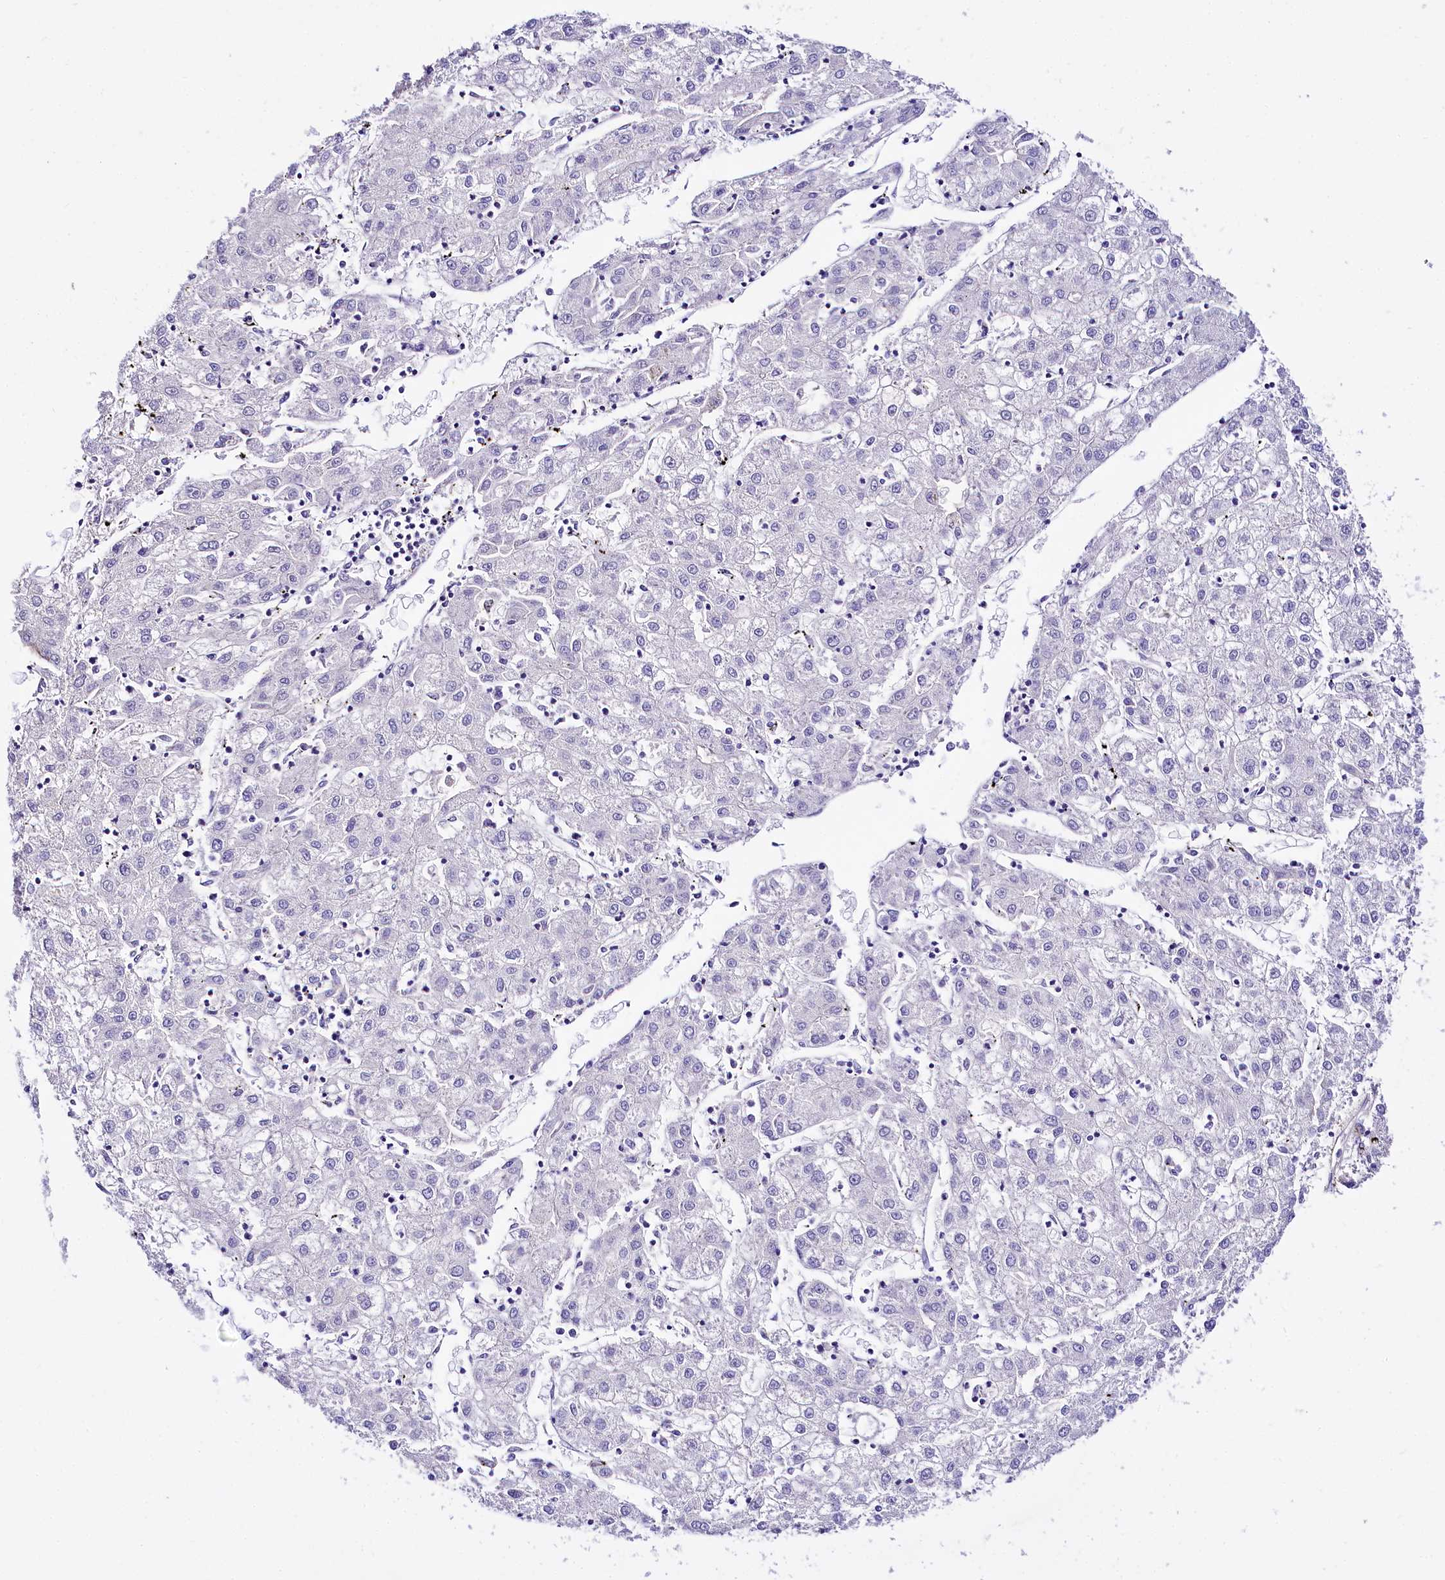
{"staining": {"intensity": "negative", "quantity": "none", "location": "none"}, "tissue": "liver cancer", "cell_type": "Tumor cells", "image_type": "cancer", "snomed": [{"axis": "morphology", "description": "Carcinoma, Hepatocellular, NOS"}, {"axis": "topography", "description": "Liver"}], "caption": "This is a image of immunohistochemistry (IHC) staining of hepatocellular carcinoma (liver), which shows no positivity in tumor cells.", "gene": "A2ML1", "patient": {"sex": "male", "age": 72}}